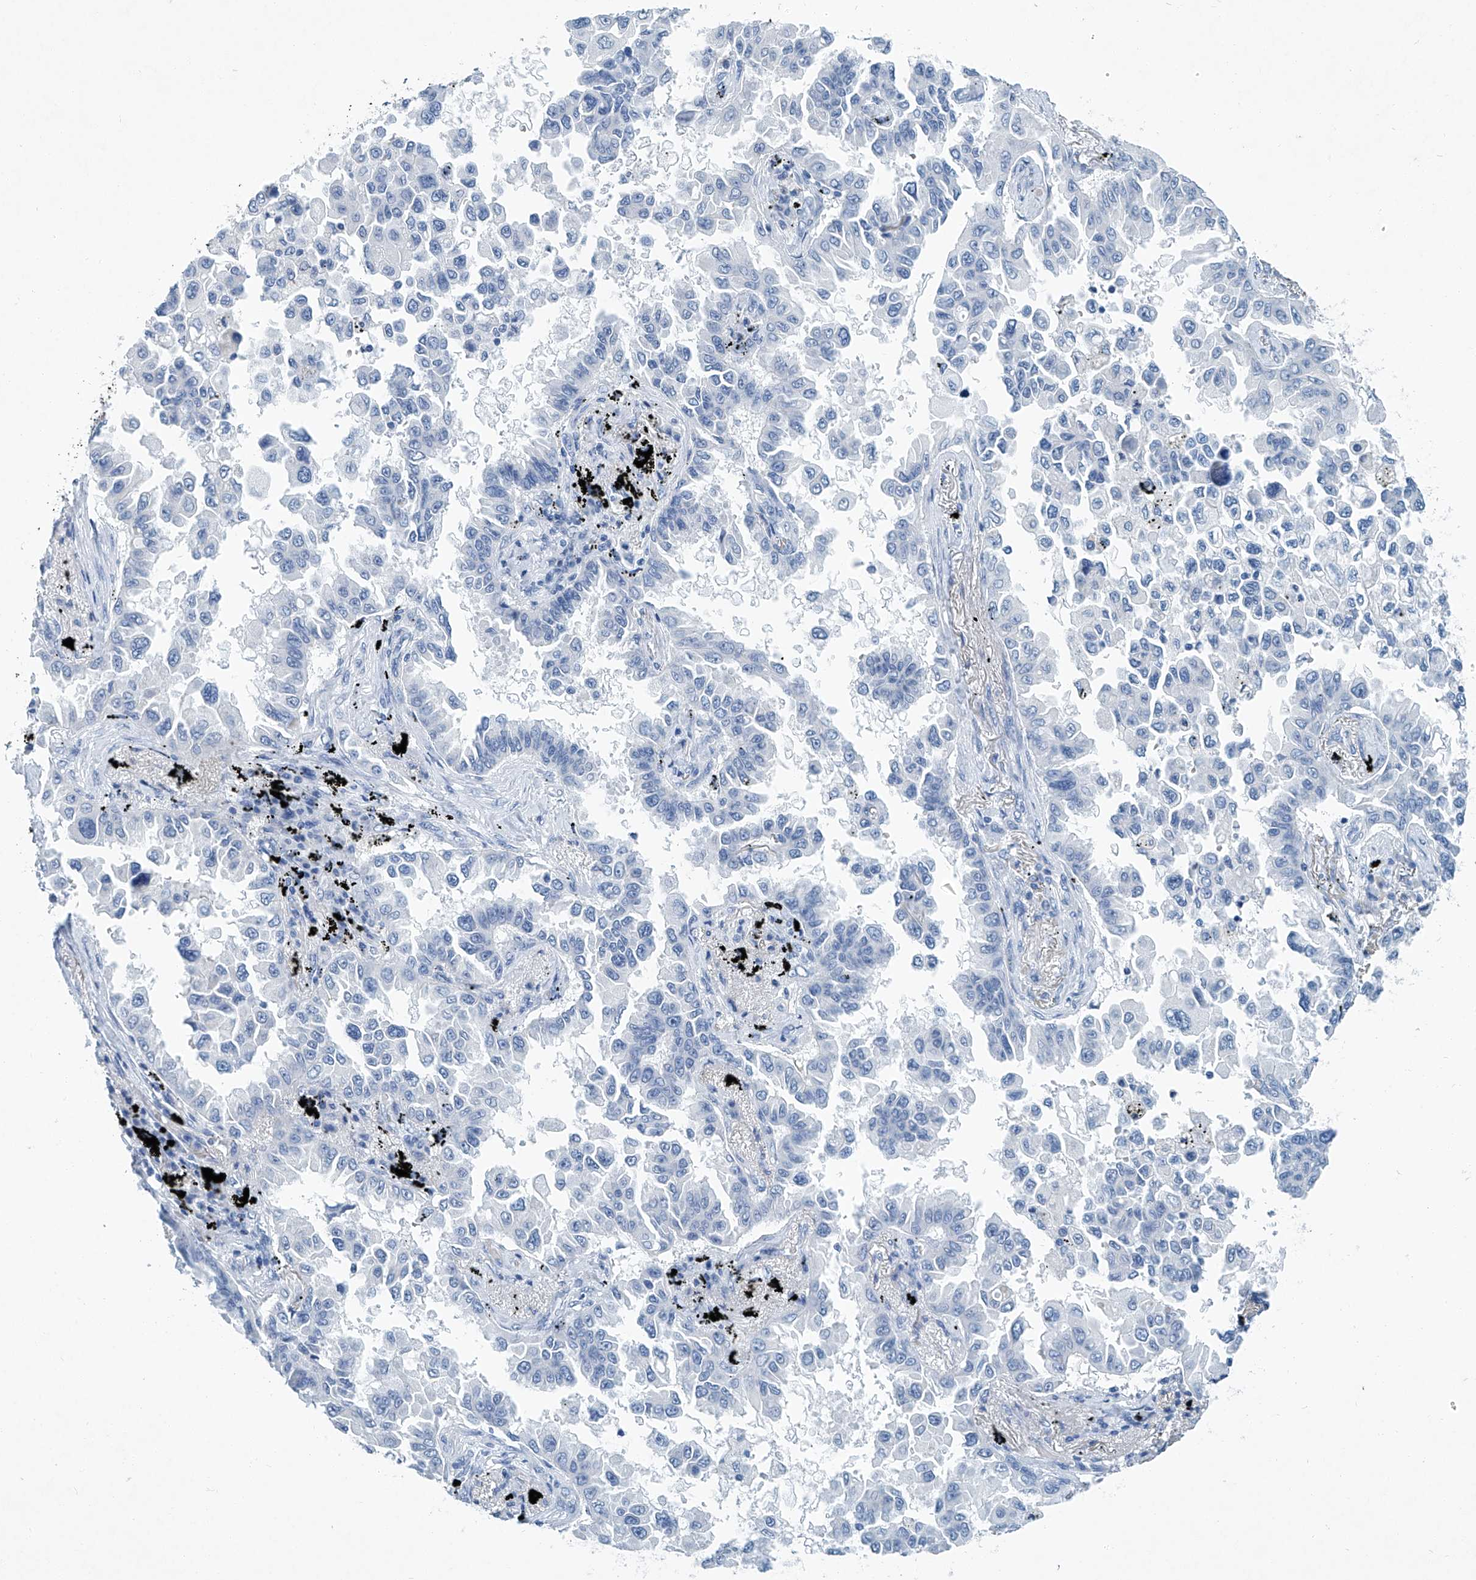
{"staining": {"intensity": "negative", "quantity": "none", "location": "none"}, "tissue": "lung cancer", "cell_type": "Tumor cells", "image_type": "cancer", "snomed": [{"axis": "morphology", "description": "Adenocarcinoma, NOS"}, {"axis": "topography", "description": "Lung"}], "caption": "Lung cancer stained for a protein using immunohistochemistry exhibits no expression tumor cells.", "gene": "CYP2A7", "patient": {"sex": "female", "age": 67}}